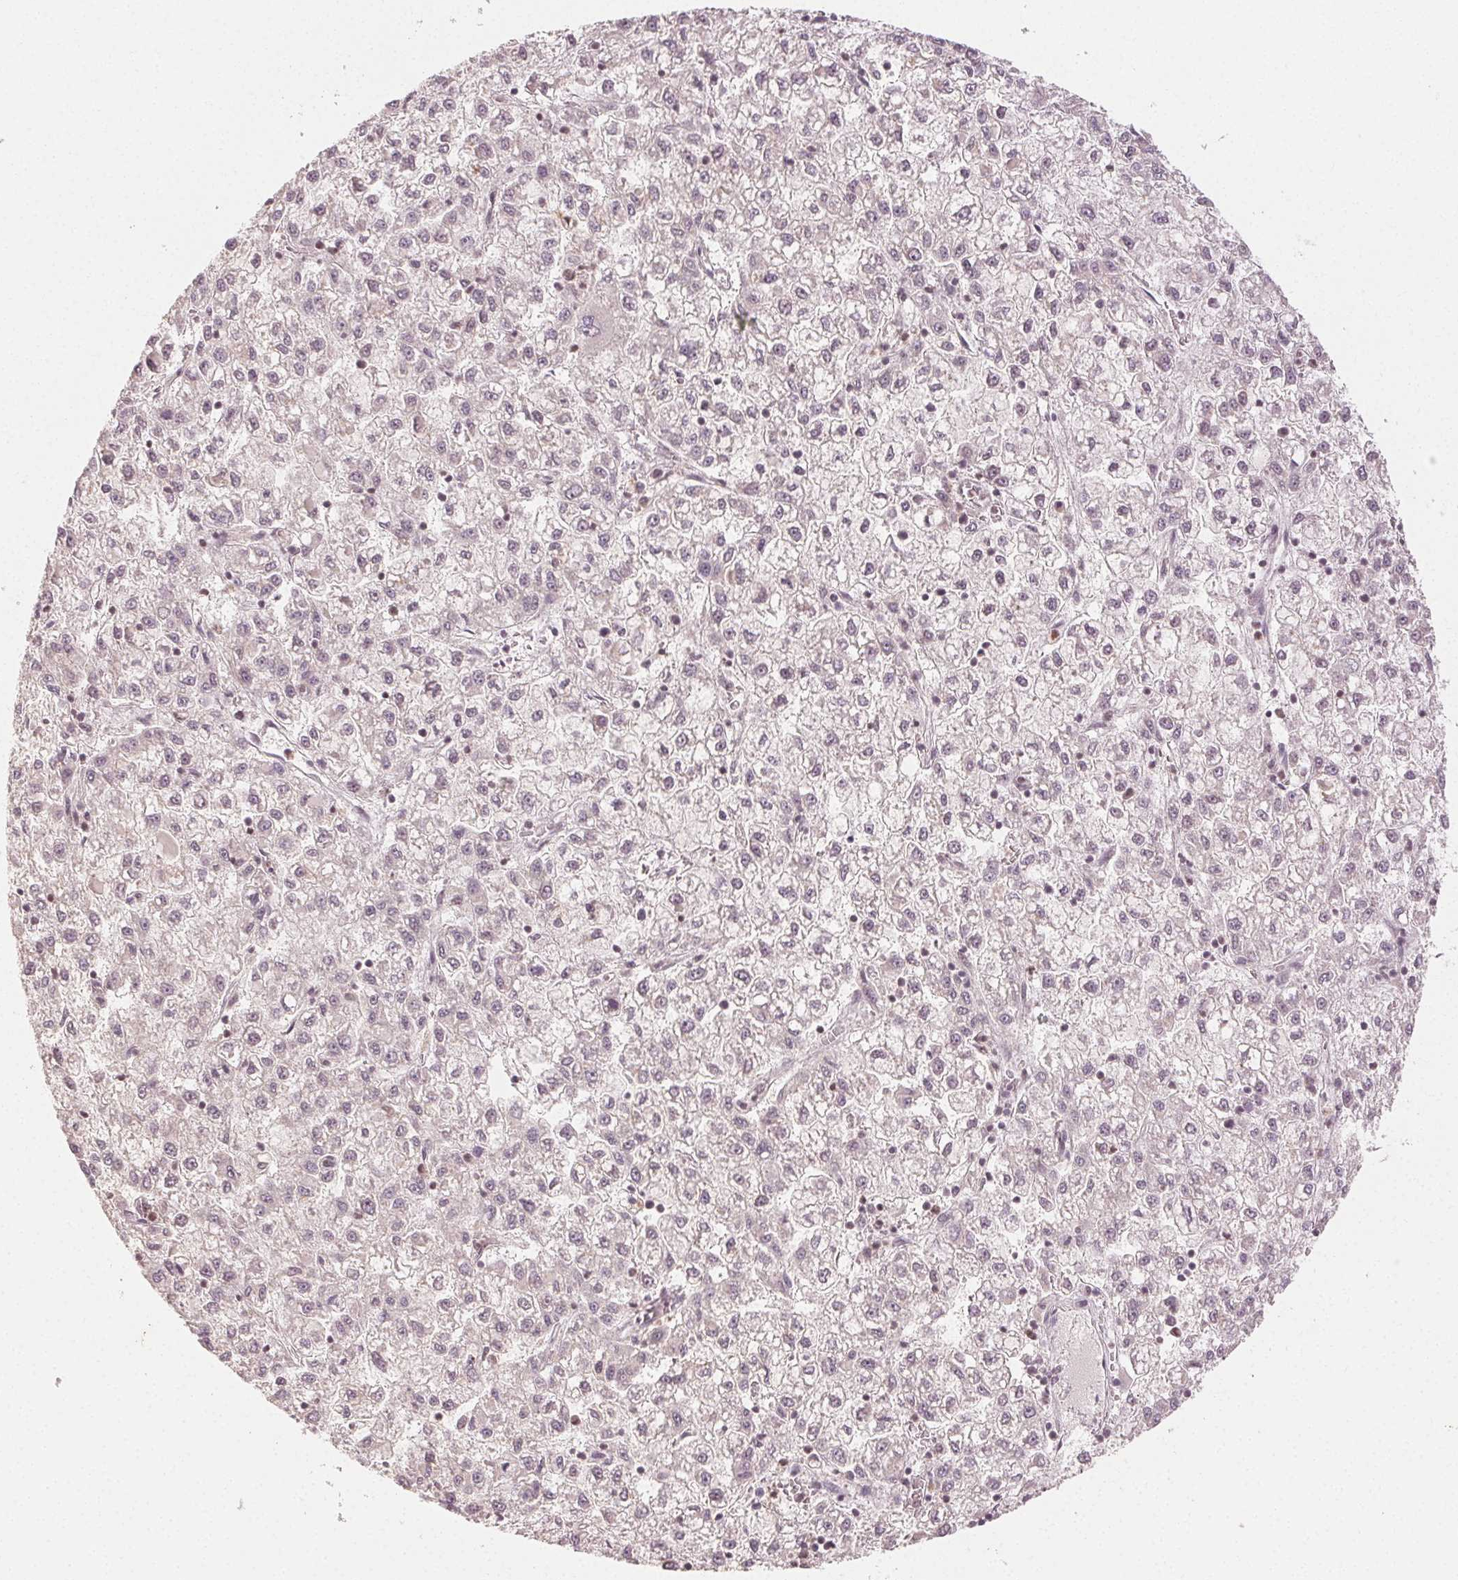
{"staining": {"intensity": "negative", "quantity": "none", "location": "none"}, "tissue": "liver cancer", "cell_type": "Tumor cells", "image_type": "cancer", "snomed": [{"axis": "morphology", "description": "Carcinoma, Hepatocellular, NOS"}, {"axis": "topography", "description": "Liver"}], "caption": "This is an immunohistochemistry (IHC) histopathology image of liver cancer. There is no expression in tumor cells.", "gene": "MAPK14", "patient": {"sex": "male", "age": 40}}